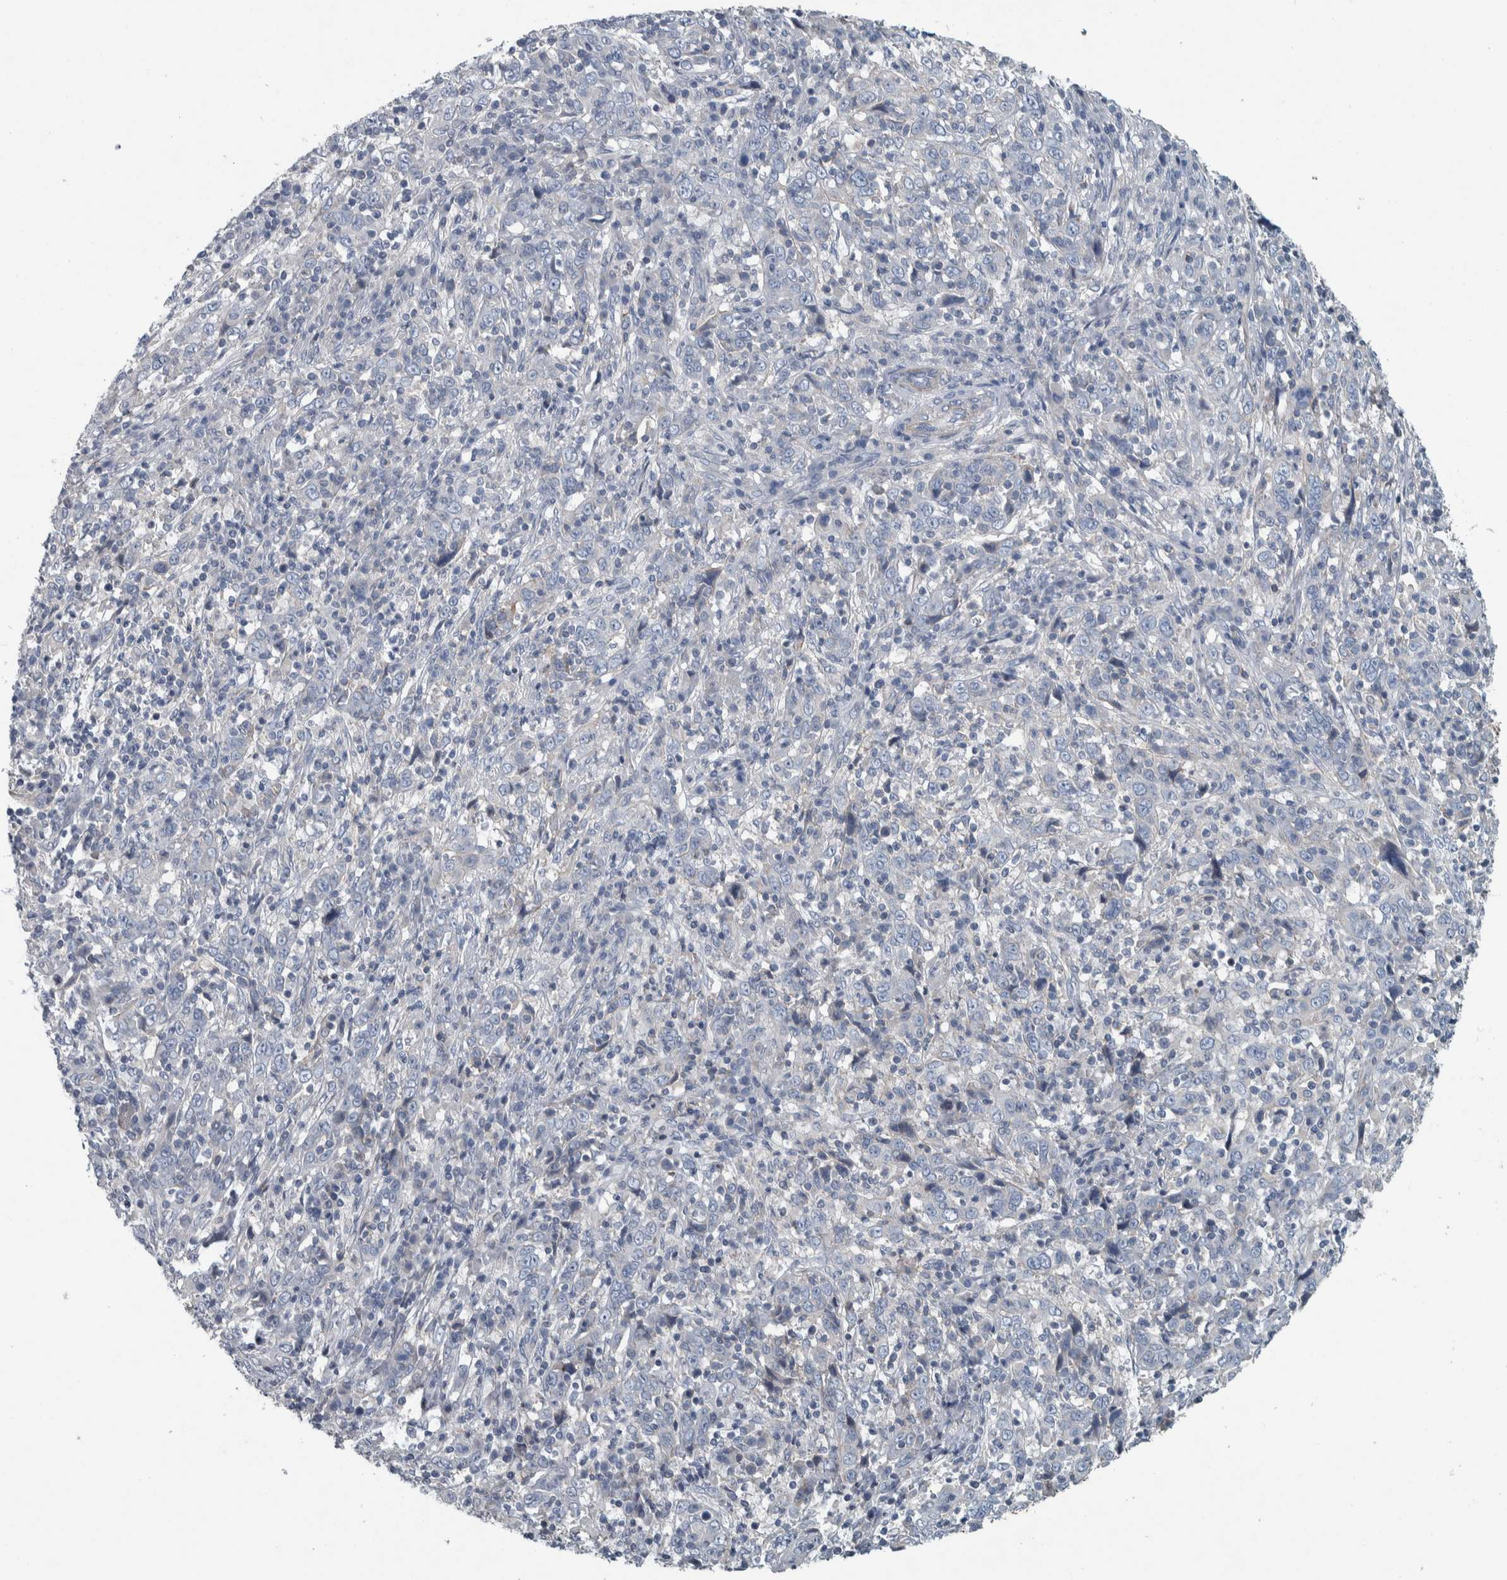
{"staining": {"intensity": "negative", "quantity": "none", "location": "none"}, "tissue": "cervical cancer", "cell_type": "Tumor cells", "image_type": "cancer", "snomed": [{"axis": "morphology", "description": "Squamous cell carcinoma, NOS"}, {"axis": "topography", "description": "Cervix"}], "caption": "The IHC histopathology image has no significant expression in tumor cells of cervical cancer (squamous cell carcinoma) tissue. (DAB (3,3'-diaminobenzidine) immunohistochemistry (IHC) visualized using brightfield microscopy, high magnification).", "gene": "SERPINC1", "patient": {"sex": "female", "age": 46}}